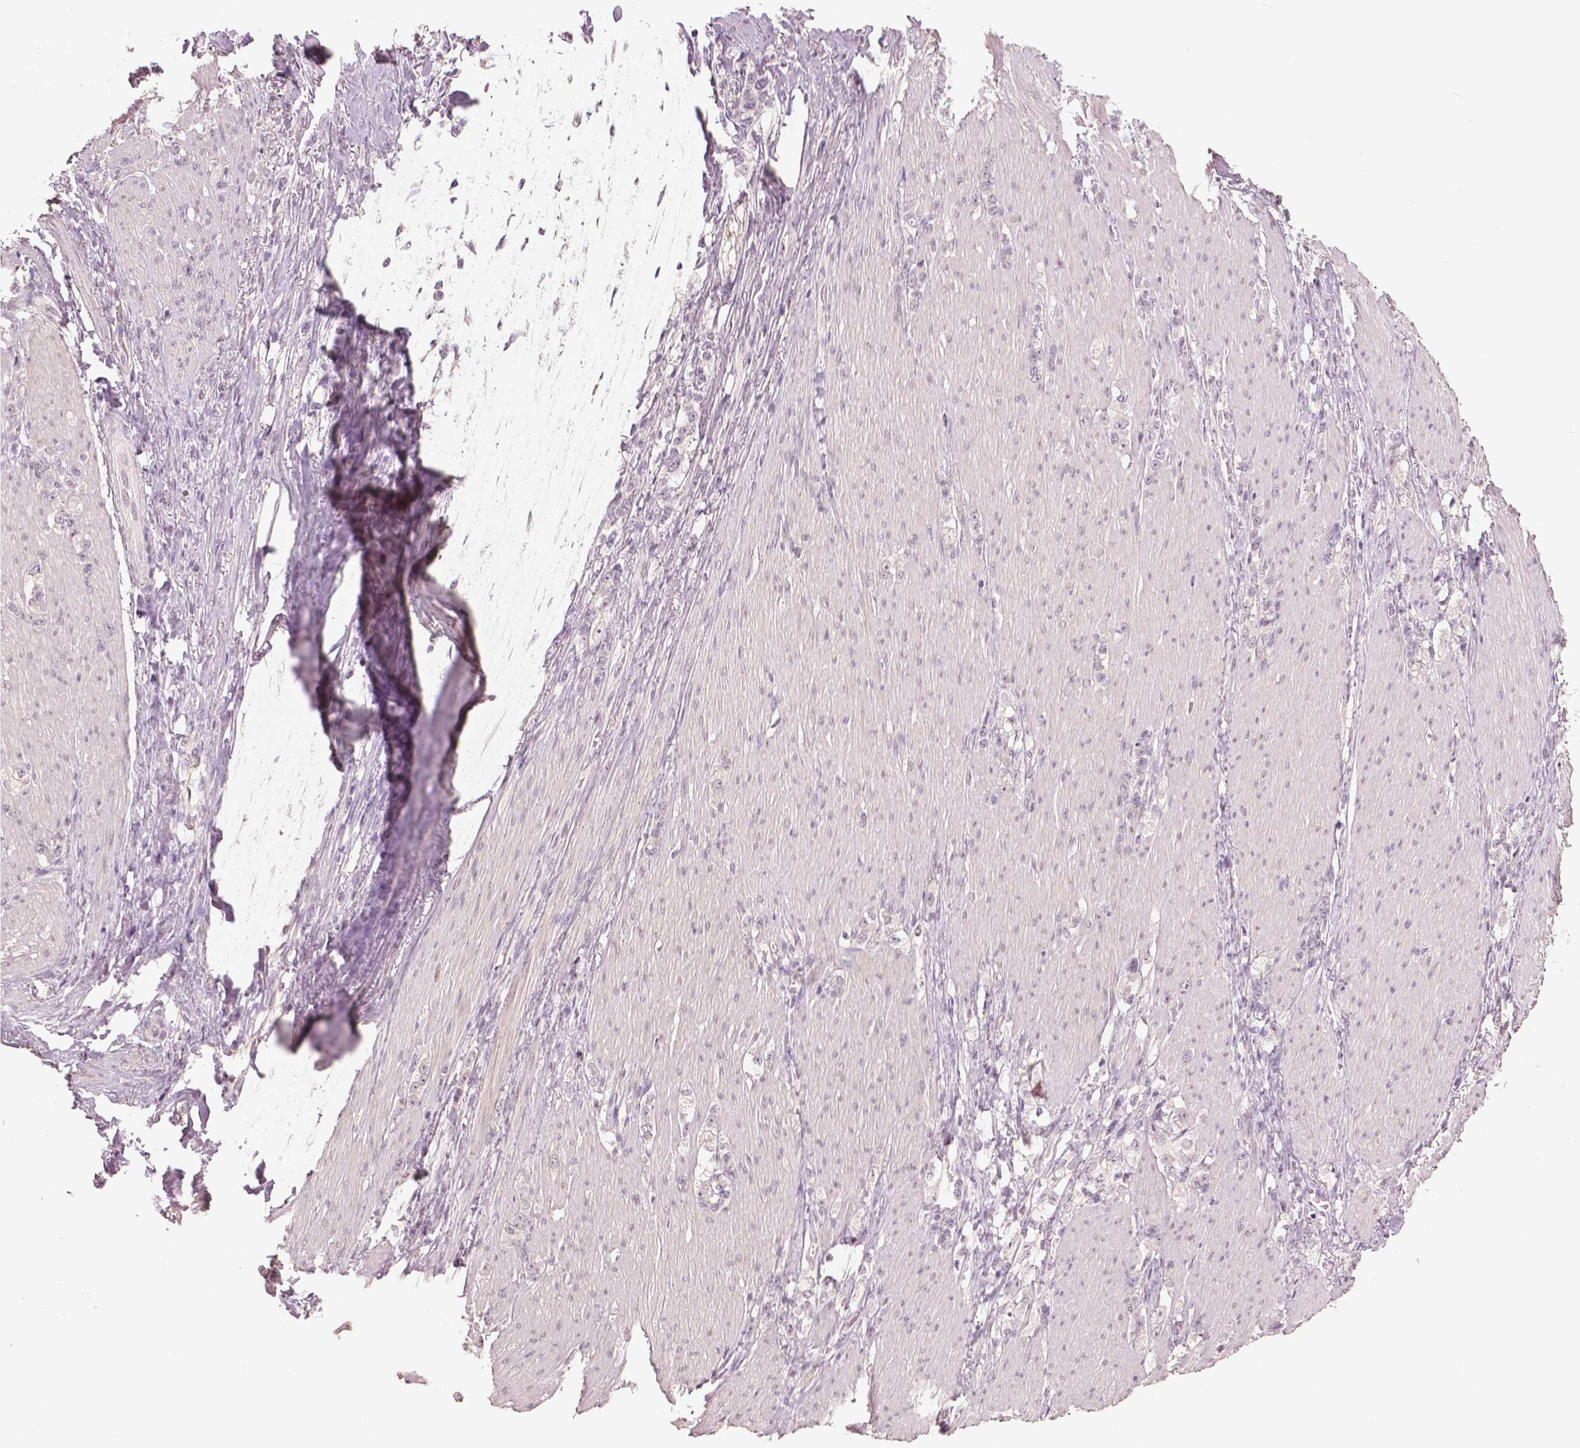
{"staining": {"intensity": "negative", "quantity": "none", "location": "none"}, "tissue": "stomach cancer", "cell_type": "Tumor cells", "image_type": "cancer", "snomed": [{"axis": "morphology", "description": "Adenocarcinoma, NOS"}, {"axis": "topography", "description": "Stomach, lower"}], "caption": "Stomach cancer (adenocarcinoma) was stained to show a protein in brown. There is no significant expression in tumor cells.", "gene": "NANOG", "patient": {"sex": "male", "age": 88}}